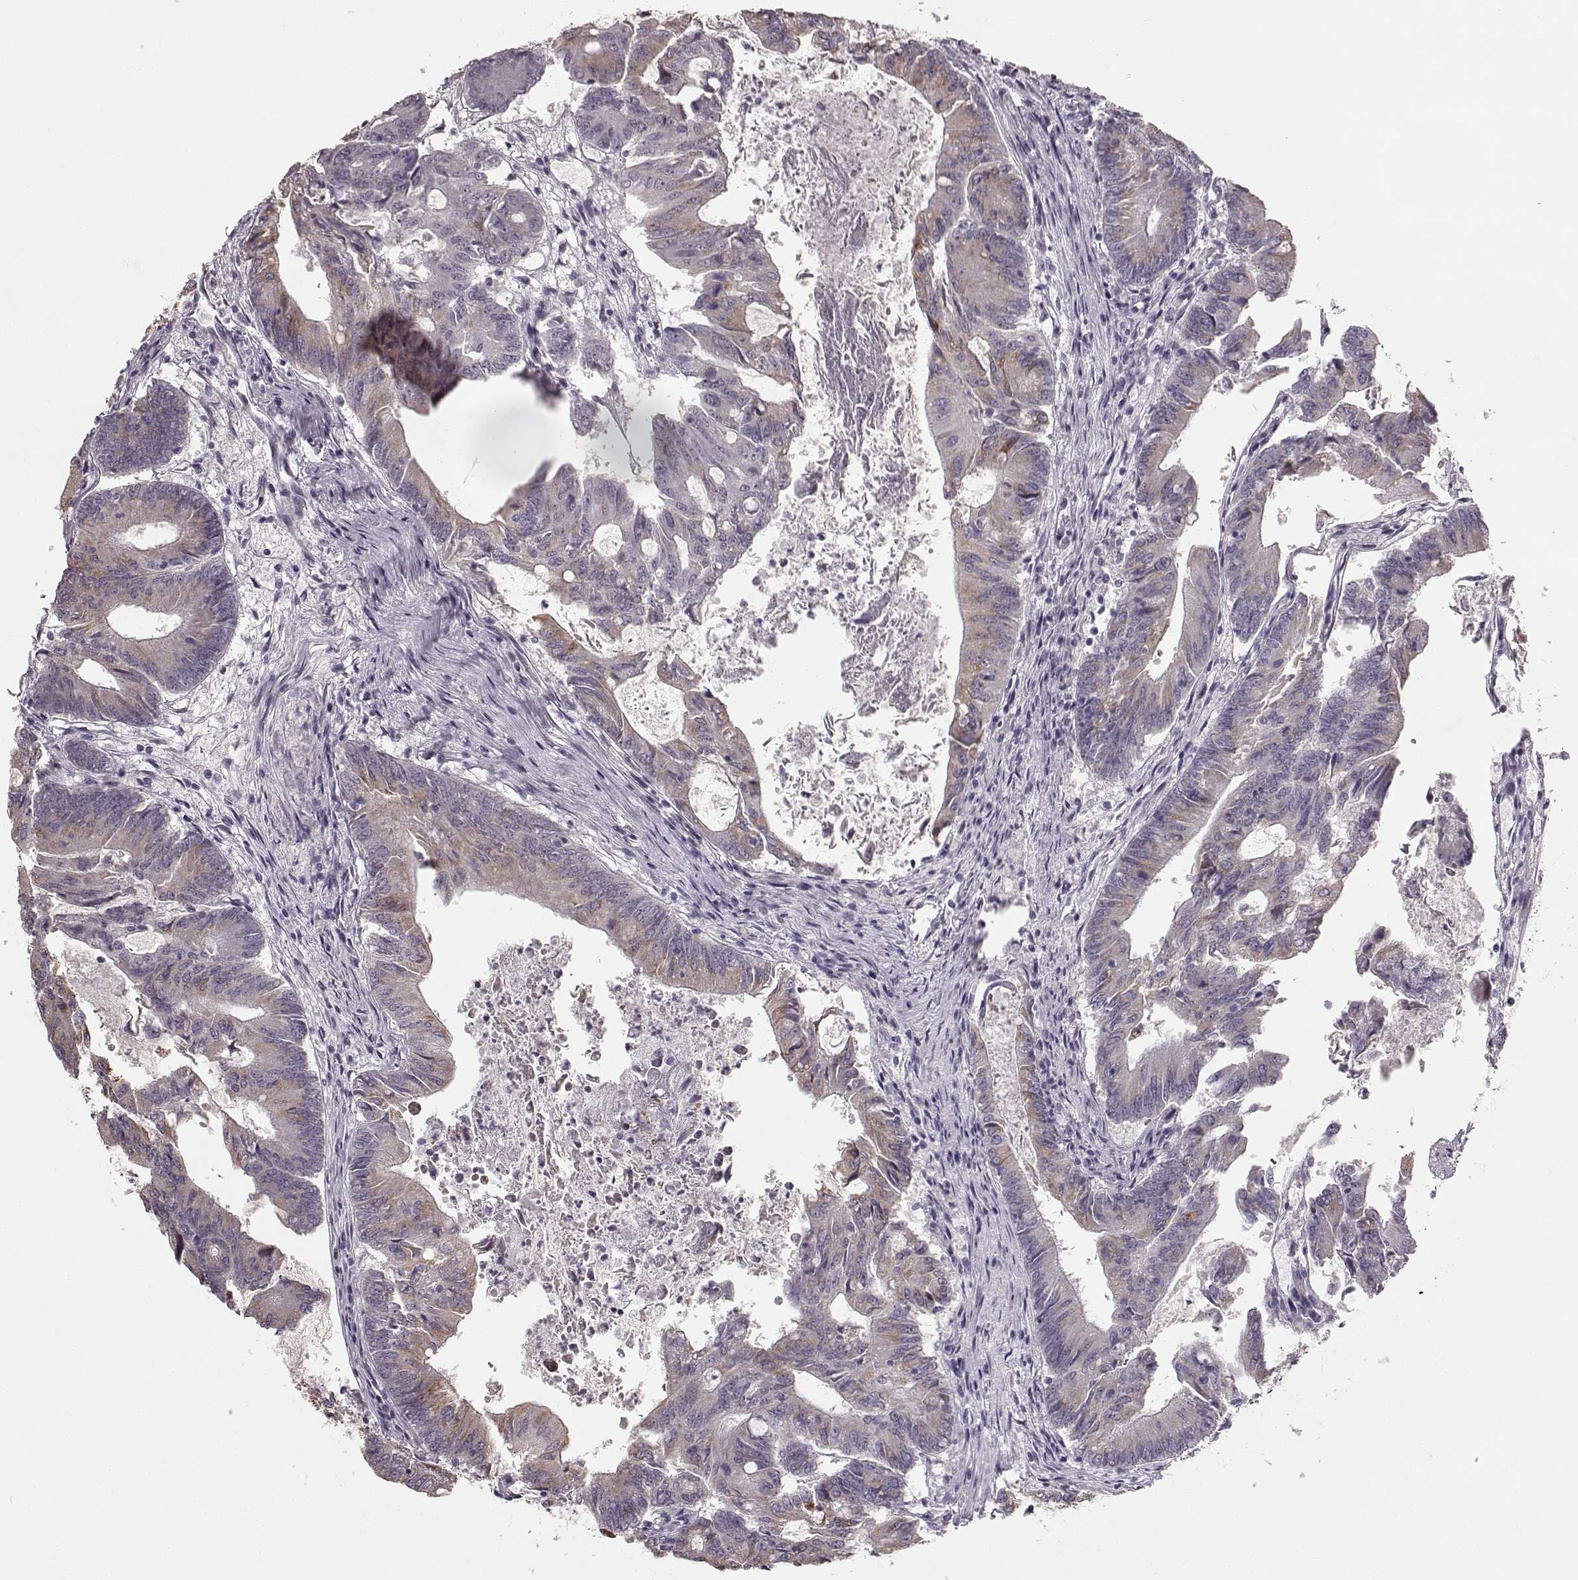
{"staining": {"intensity": "weak", "quantity": "<25%", "location": "cytoplasmic/membranous"}, "tissue": "colorectal cancer", "cell_type": "Tumor cells", "image_type": "cancer", "snomed": [{"axis": "morphology", "description": "Adenocarcinoma, NOS"}, {"axis": "topography", "description": "Colon"}], "caption": "A photomicrograph of colorectal cancer (adenocarcinoma) stained for a protein exhibits no brown staining in tumor cells.", "gene": "MAP6D1", "patient": {"sex": "female", "age": 70}}